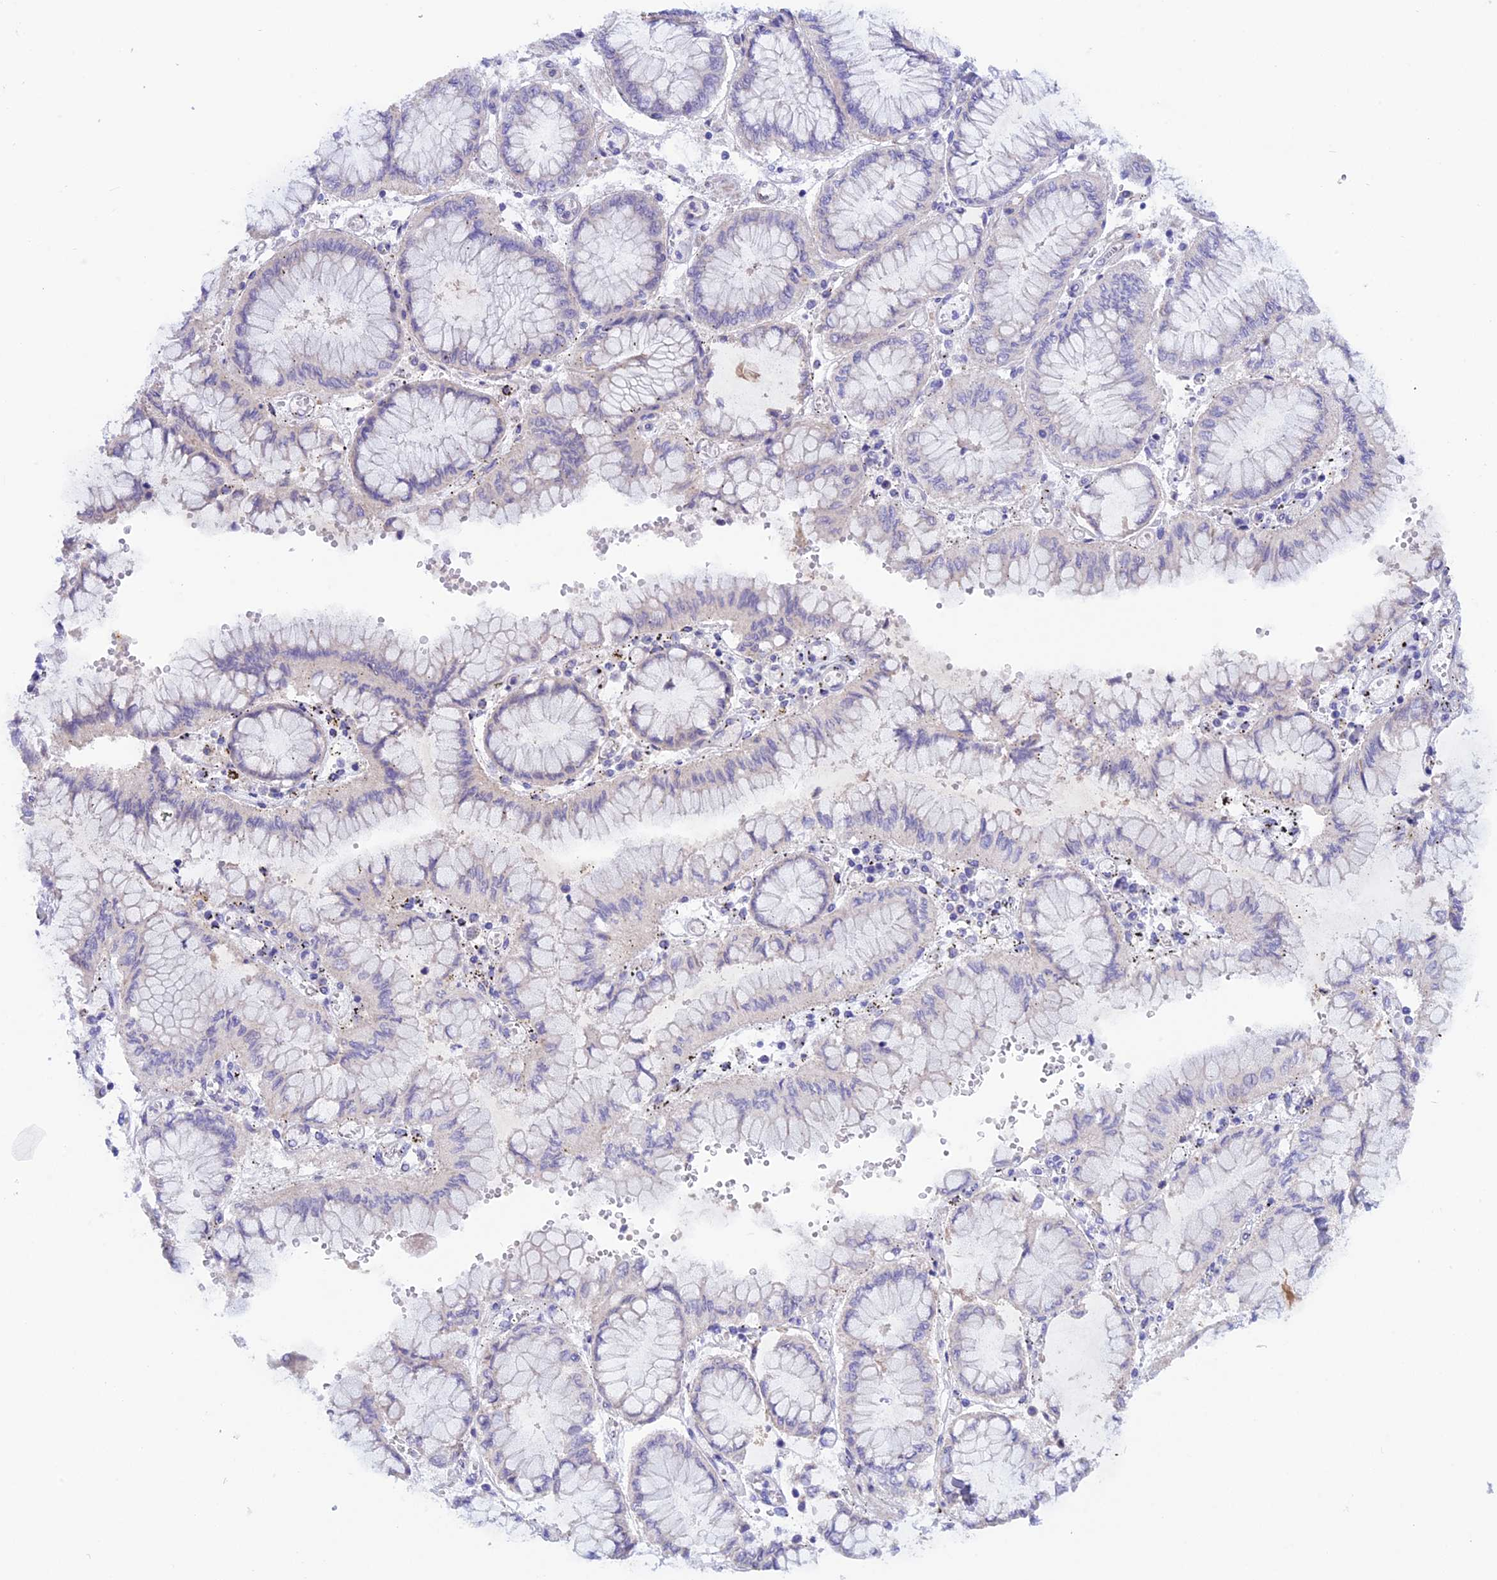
{"staining": {"intensity": "negative", "quantity": "none", "location": "none"}, "tissue": "stomach cancer", "cell_type": "Tumor cells", "image_type": "cancer", "snomed": [{"axis": "morphology", "description": "Adenocarcinoma, NOS"}, {"axis": "topography", "description": "Stomach"}], "caption": "This photomicrograph is of stomach adenocarcinoma stained with IHC to label a protein in brown with the nuclei are counter-stained blue. There is no positivity in tumor cells.", "gene": "TMEM138", "patient": {"sex": "male", "age": 76}}